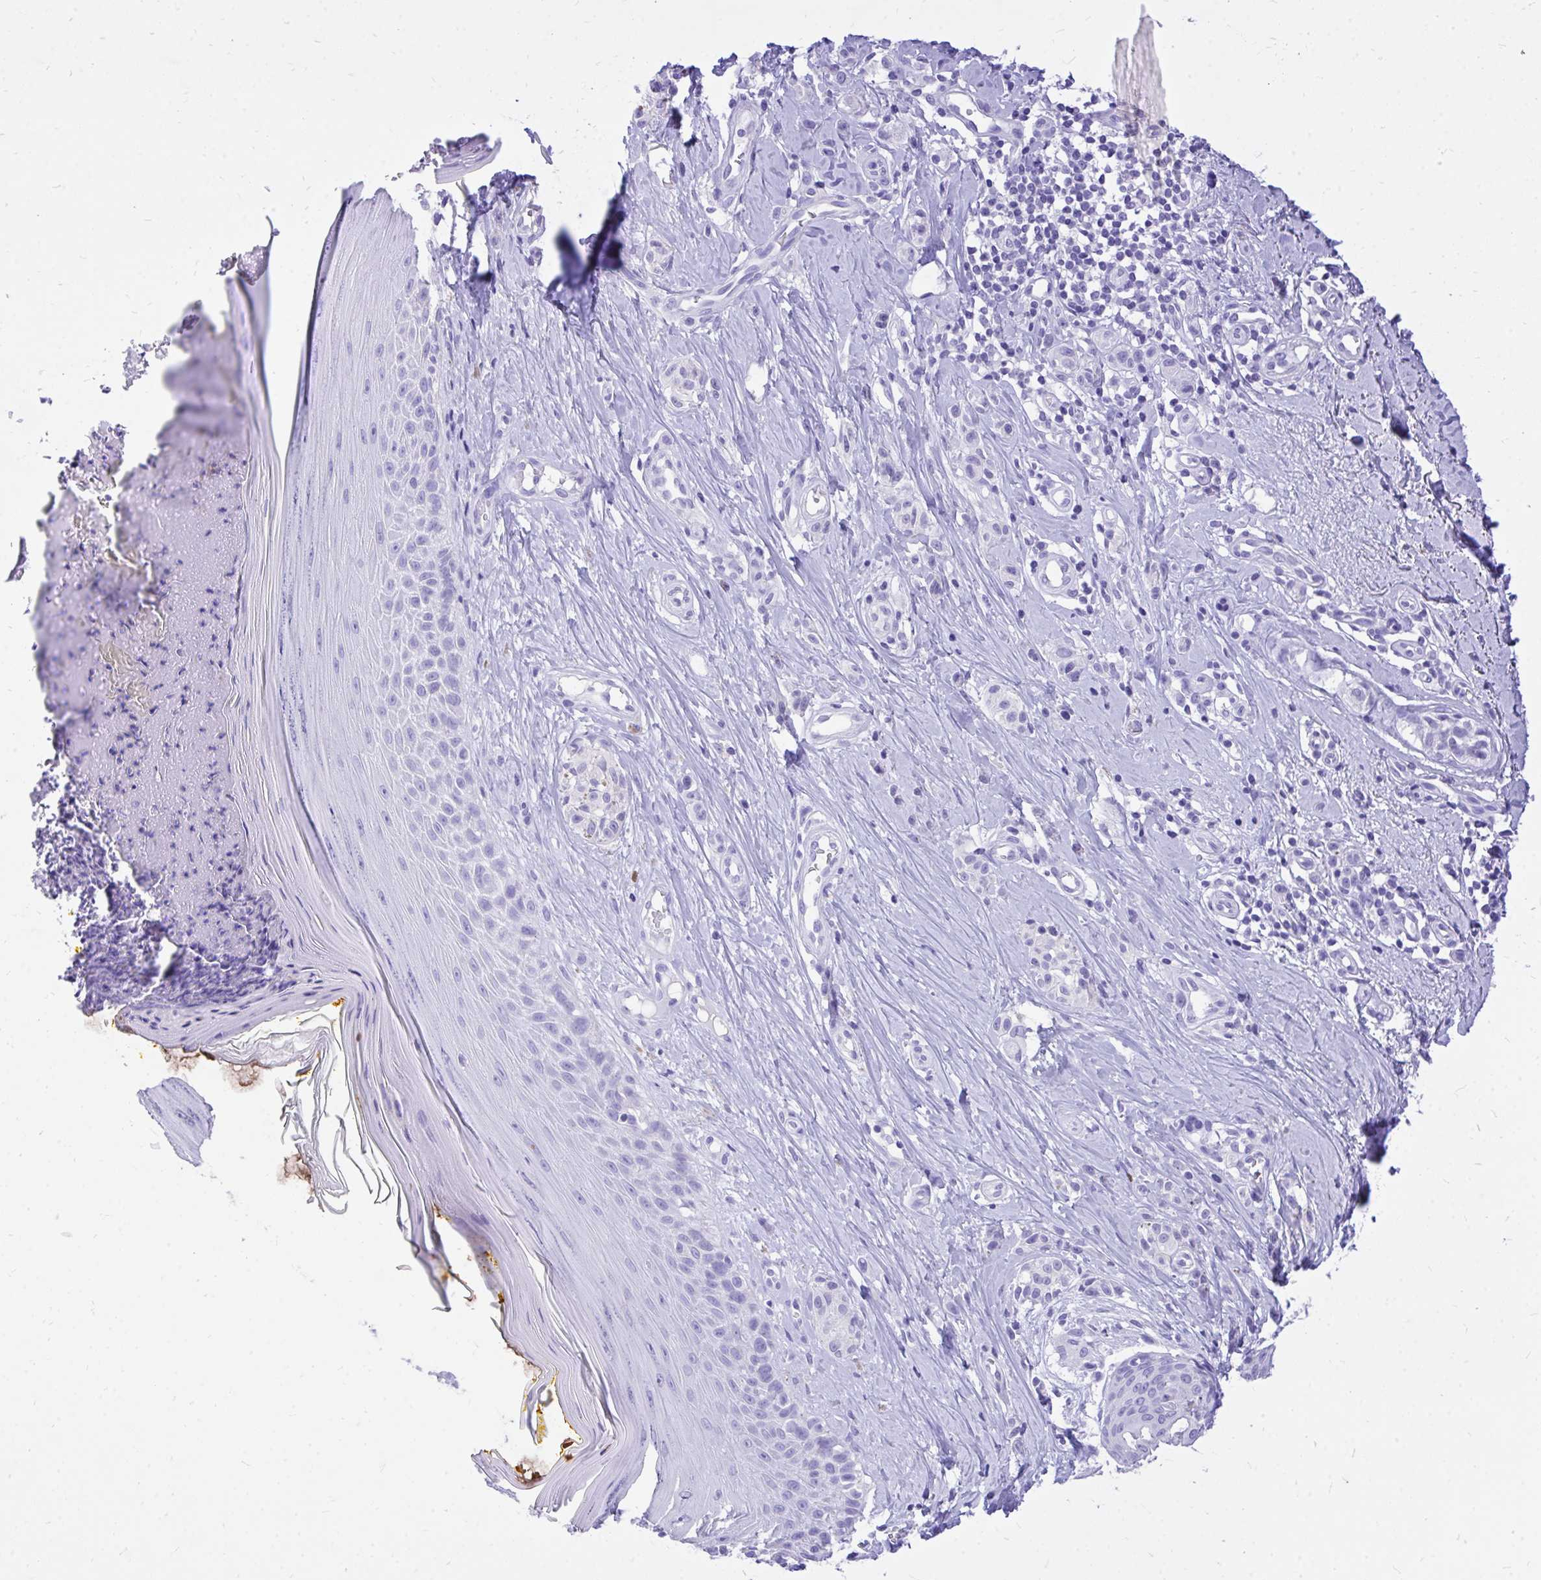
{"staining": {"intensity": "negative", "quantity": "none", "location": "none"}, "tissue": "melanoma", "cell_type": "Tumor cells", "image_type": "cancer", "snomed": [{"axis": "morphology", "description": "Malignant melanoma, NOS"}, {"axis": "topography", "description": "Skin"}], "caption": "This is an IHC photomicrograph of melanoma. There is no expression in tumor cells.", "gene": "MON1A", "patient": {"sex": "male", "age": 74}}